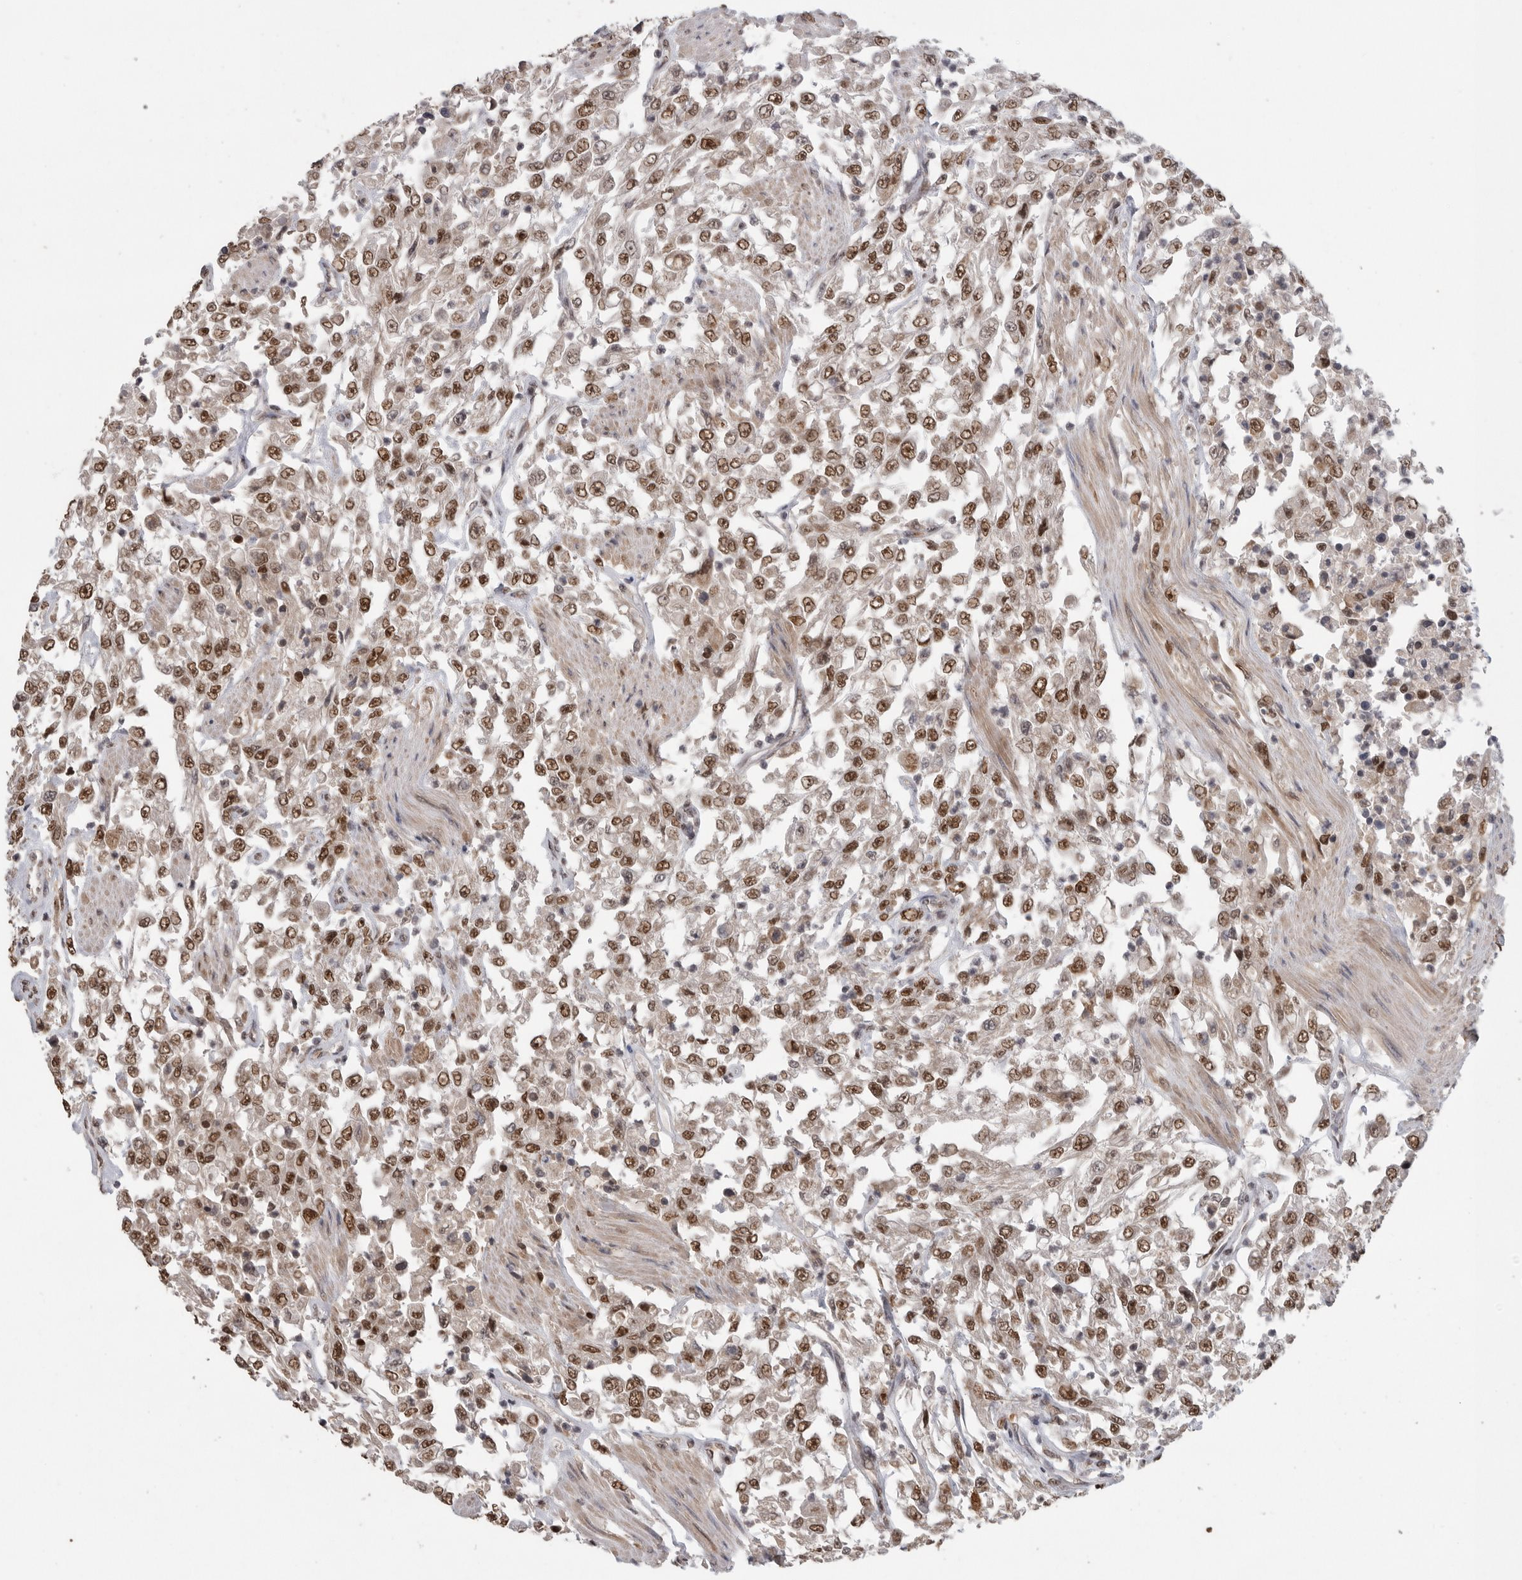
{"staining": {"intensity": "moderate", "quantity": ">75%", "location": "nuclear"}, "tissue": "urothelial cancer", "cell_type": "Tumor cells", "image_type": "cancer", "snomed": [{"axis": "morphology", "description": "Urothelial carcinoma, High grade"}, {"axis": "topography", "description": "Urinary bladder"}], "caption": "A brown stain highlights moderate nuclear positivity of a protein in human urothelial carcinoma (high-grade) tumor cells.", "gene": "PPP1R10", "patient": {"sex": "male", "age": 46}}